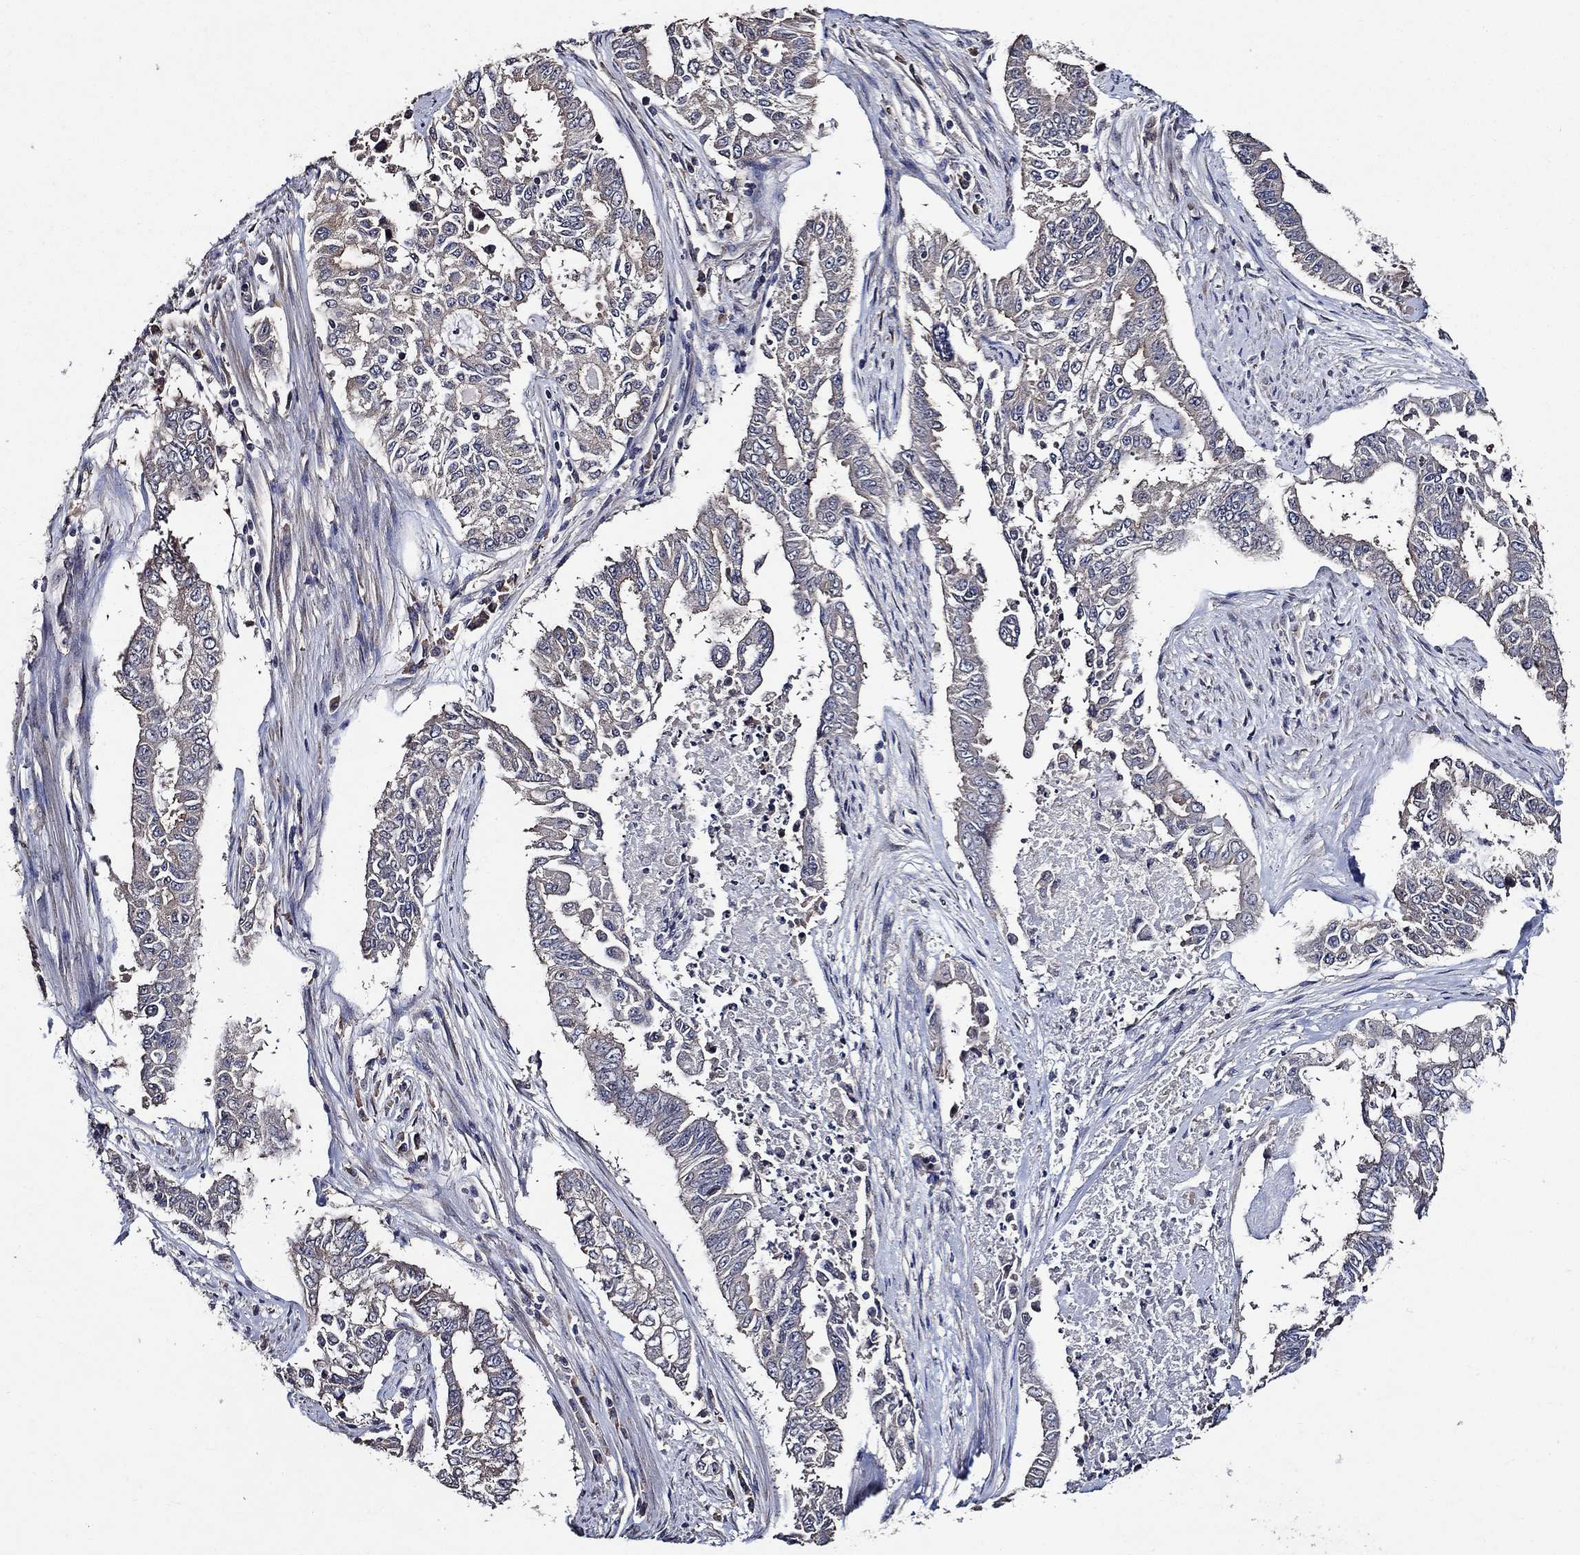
{"staining": {"intensity": "weak", "quantity": "<25%", "location": "cytoplasmic/membranous"}, "tissue": "endometrial cancer", "cell_type": "Tumor cells", "image_type": "cancer", "snomed": [{"axis": "morphology", "description": "Adenocarcinoma, NOS"}, {"axis": "topography", "description": "Uterus"}], "caption": "Tumor cells show no significant expression in adenocarcinoma (endometrial). (Brightfield microscopy of DAB immunohistochemistry at high magnification).", "gene": "HAP1", "patient": {"sex": "female", "age": 59}}